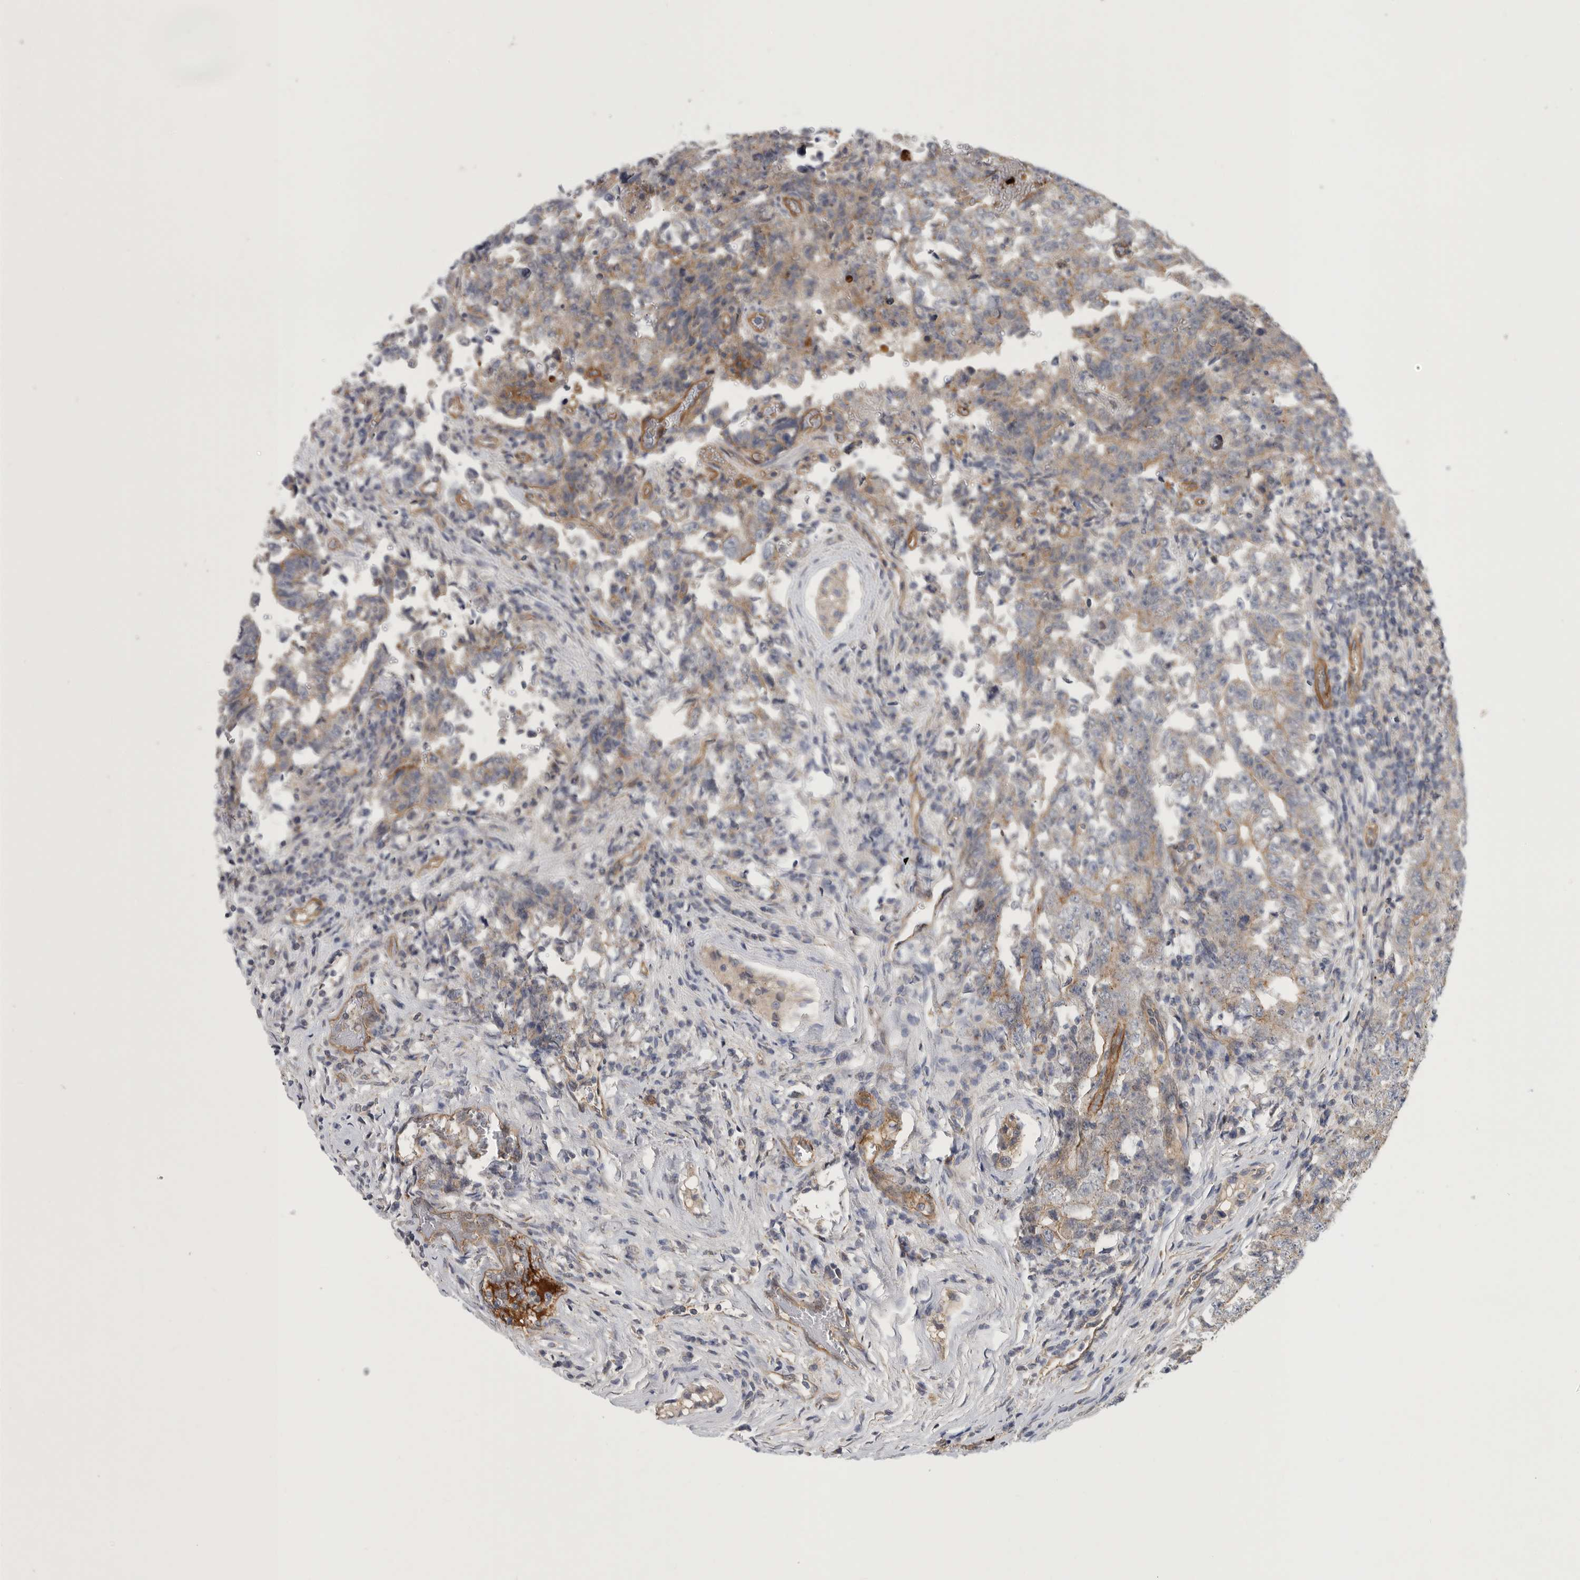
{"staining": {"intensity": "weak", "quantity": "25%-75%", "location": "cytoplasmic/membranous"}, "tissue": "testis cancer", "cell_type": "Tumor cells", "image_type": "cancer", "snomed": [{"axis": "morphology", "description": "Carcinoma, Embryonal, NOS"}, {"axis": "topography", "description": "Testis"}], "caption": "Protein positivity by immunohistochemistry (IHC) exhibits weak cytoplasmic/membranous expression in approximately 25%-75% of tumor cells in testis cancer (embryonal carcinoma).", "gene": "MLPH", "patient": {"sex": "male", "age": 26}}